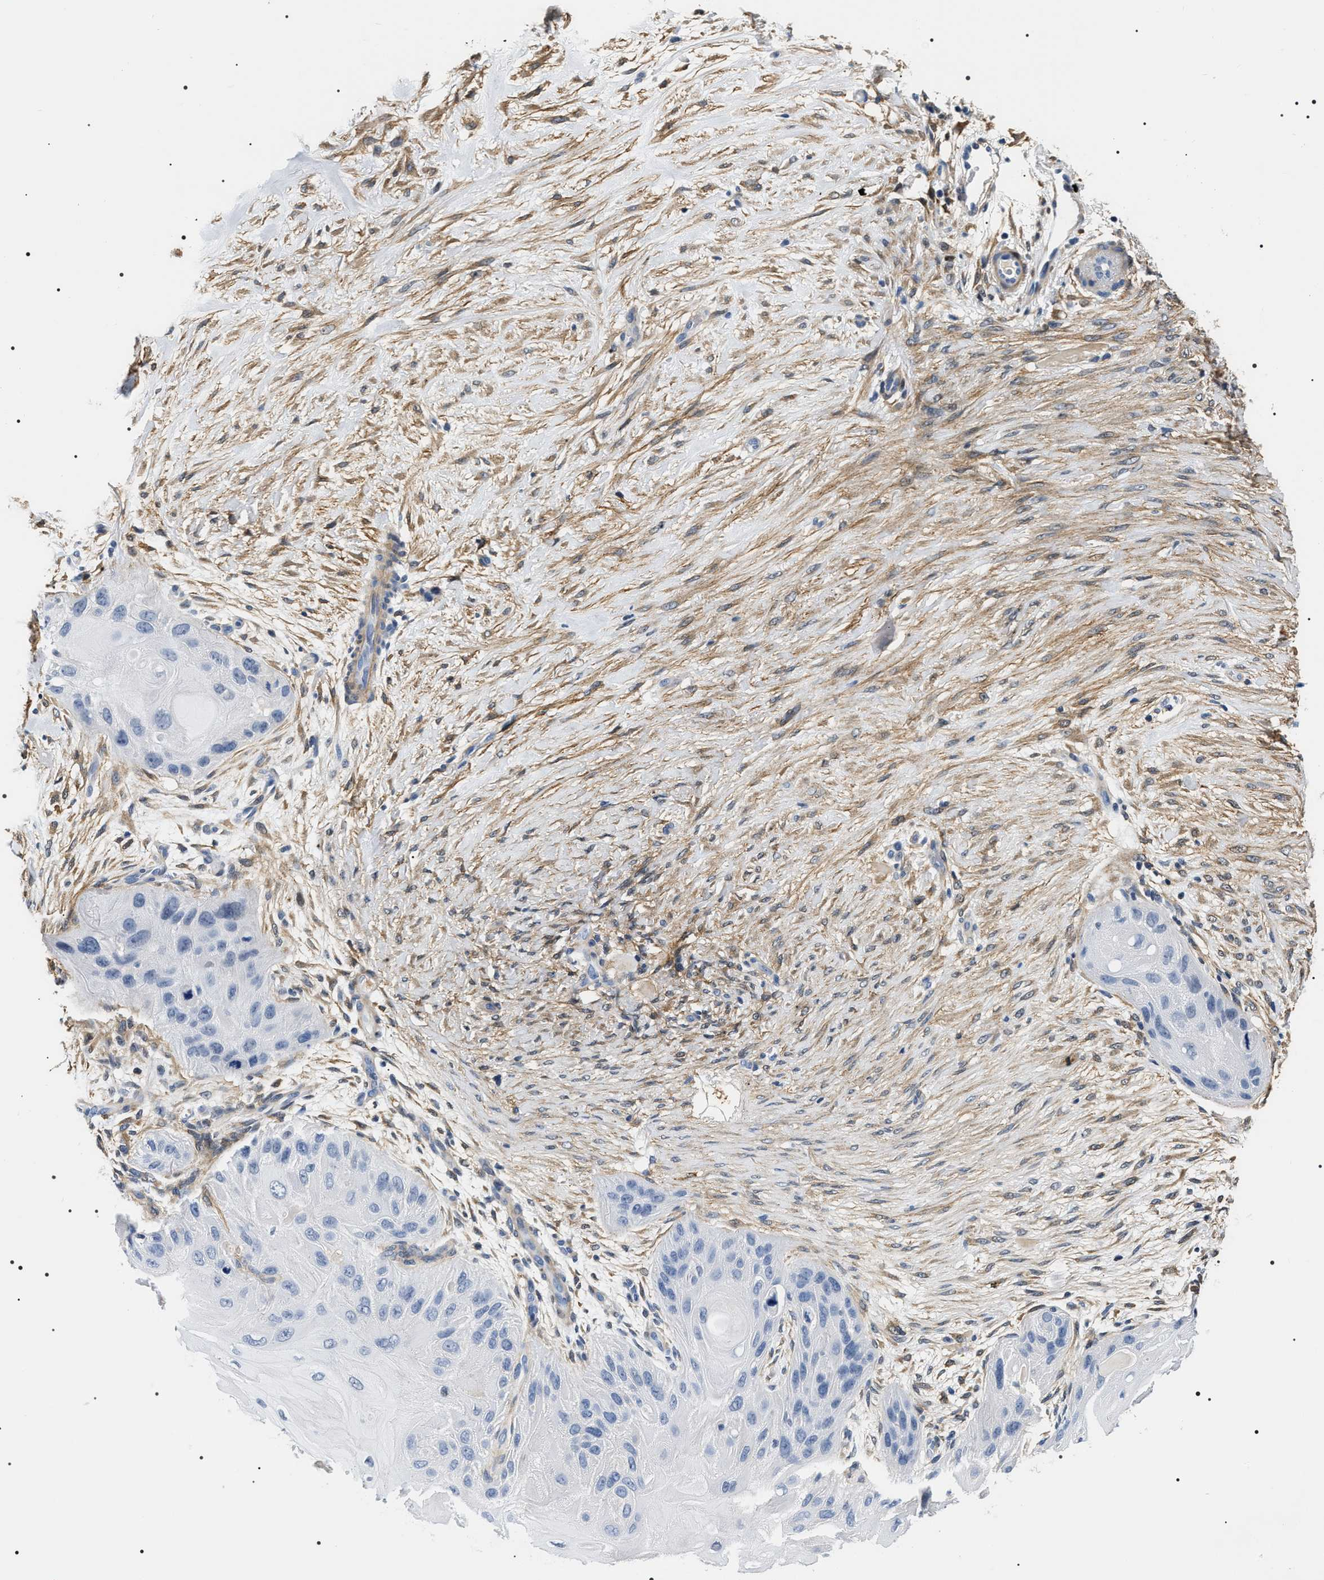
{"staining": {"intensity": "negative", "quantity": "none", "location": "none"}, "tissue": "skin cancer", "cell_type": "Tumor cells", "image_type": "cancer", "snomed": [{"axis": "morphology", "description": "Squamous cell carcinoma, NOS"}, {"axis": "topography", "description": "Skin"}], "caption": "Protein analysis of skin cancer displays no significant expression in tumor cells.", "gene": "BAG2", "patient": {"sex": "female", "age": 77}}